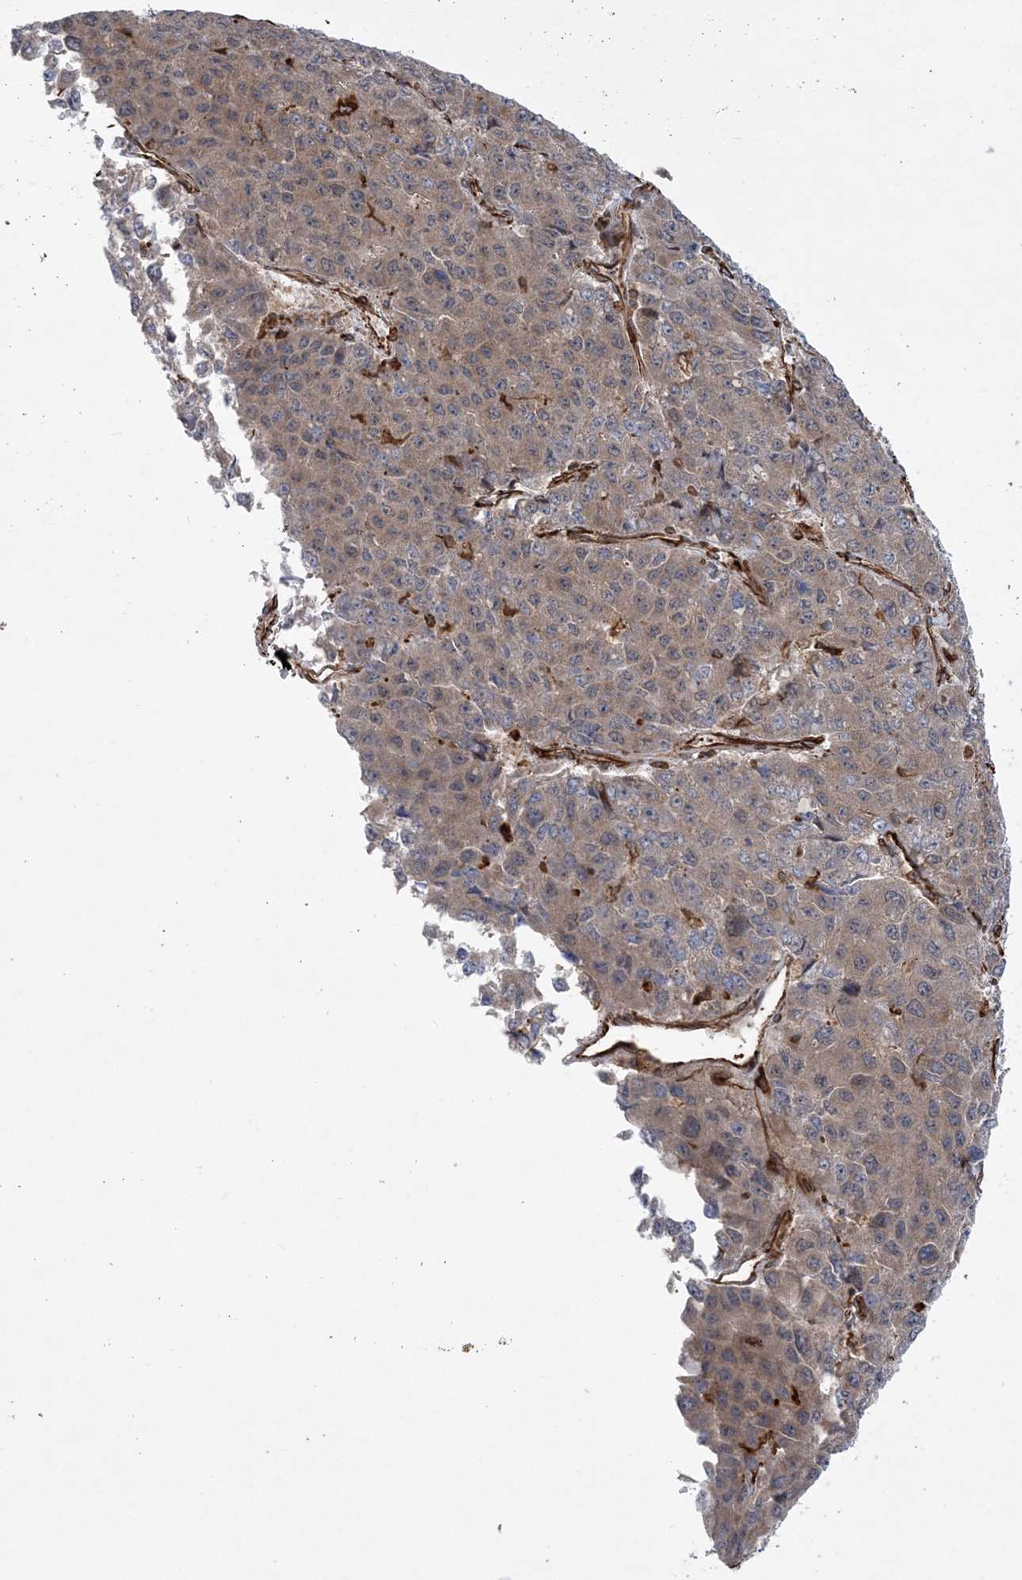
{"staining": {"intensity": "moderate", "quantity": "25%-75%", "location": "cytoplasmic/membranous"}, "tissue": "pancreatic cancer", "cell_type": "Tumor cells", "image_type": "cancer", "snomed": [{"axis": "morphology", "description": "Adenocarcinoma, NOS"}, {"axis": "topography", "description": "Pancreas"}], "caption": "Tumor cells demonstrate medium levels of moderate cytoplasmic/membranous staining in approximately 25%-75% of cells in human pancreatic cancer (adenocarcinoma).", "gene": "FAM114A2", "patient": {"sex": "male", "age": 50}}